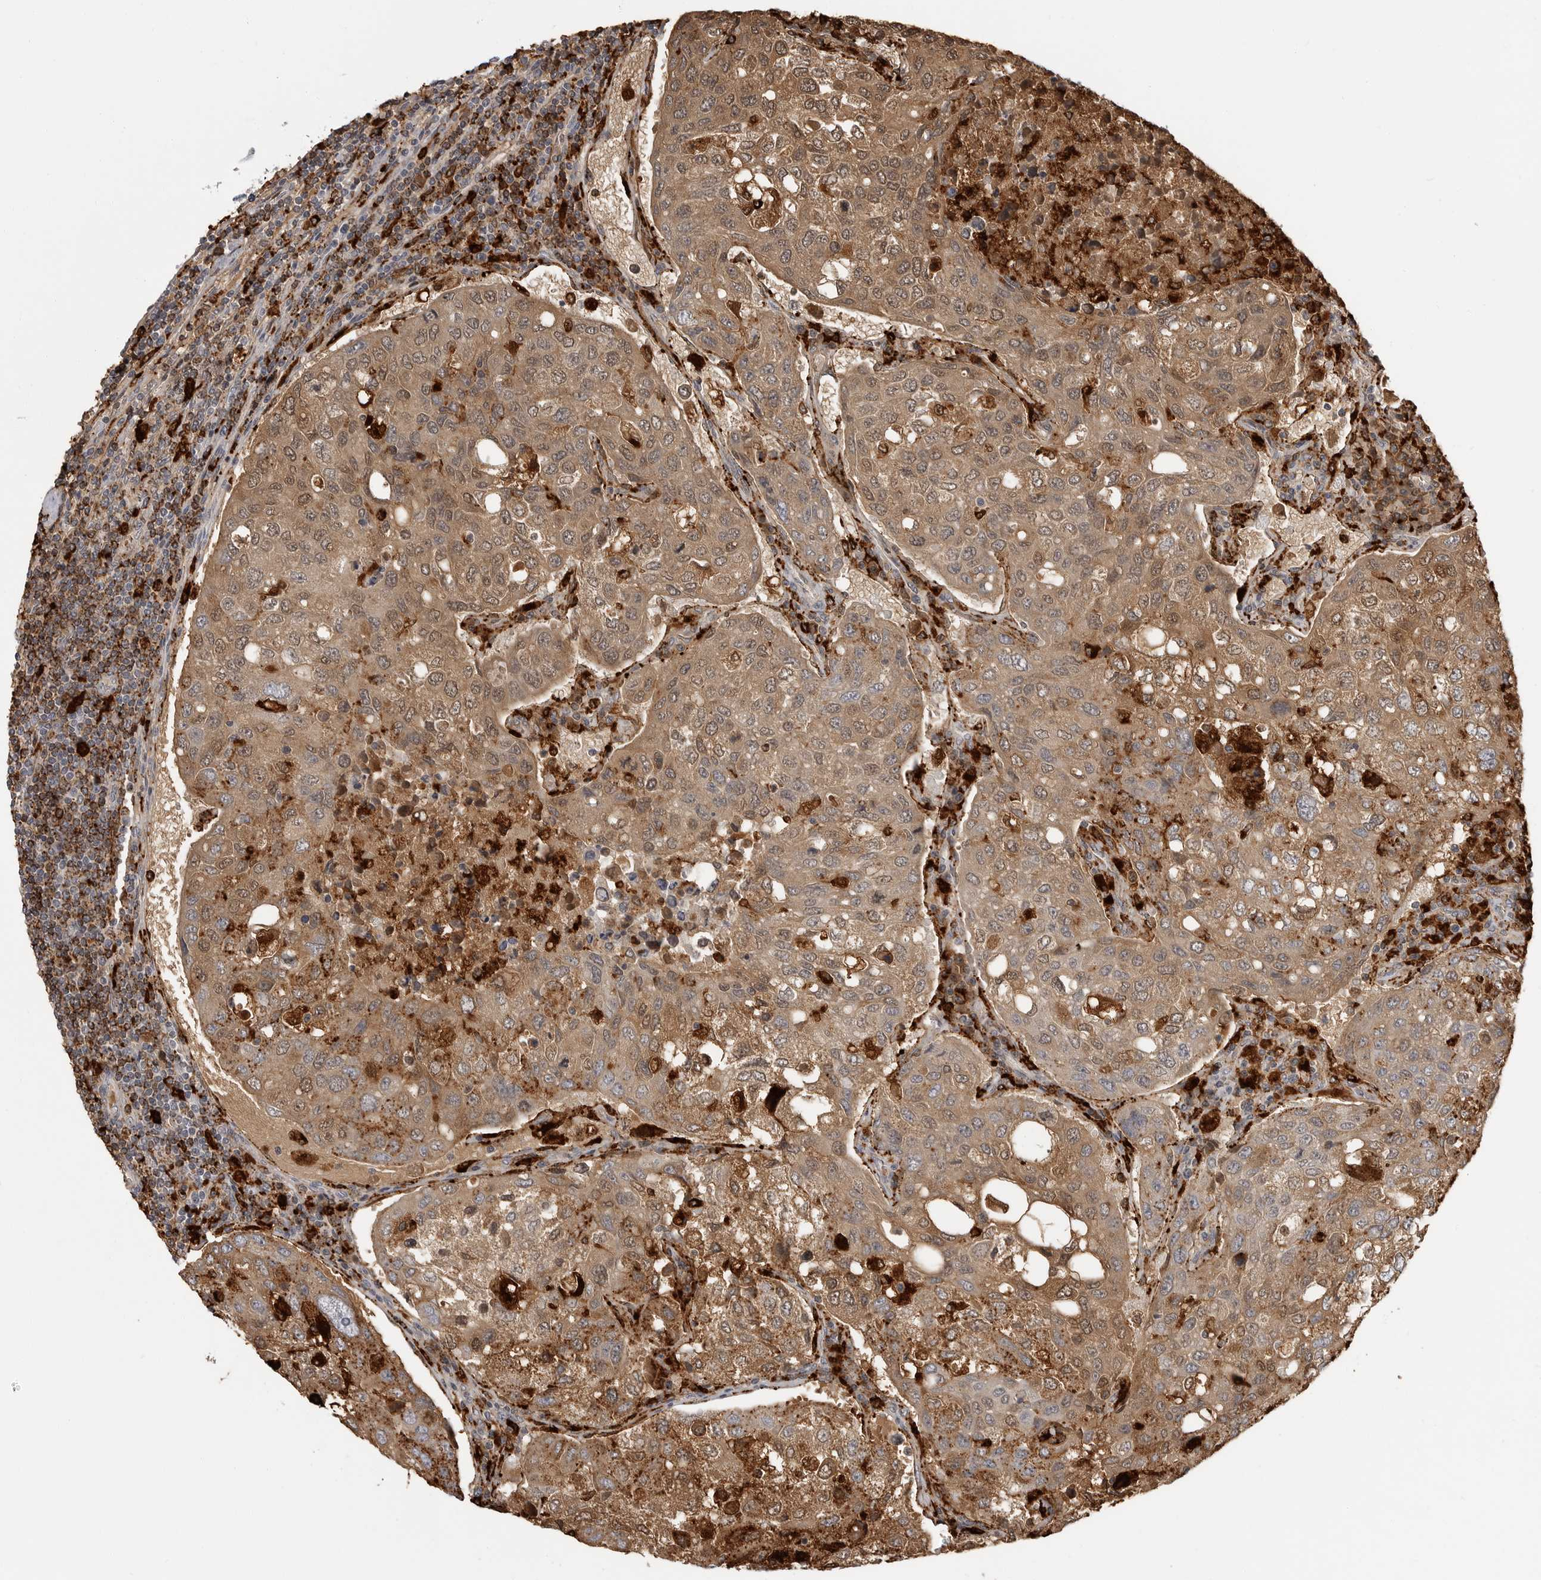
{"staining": {"intensity": "moderate", "quantity": ">75%", "location": "cytoplasmic/membranous"}, "tissue": "urothelial cancer", "cell_type": "Tumor cells", "image_type": "cancer", "snomed": [{"axis": "morphology", "description": "Urothelial carcinoma, High grade"}, {"axis": "topography", "description": "Lymph node"}, {"axis": "topography", "description": "Urinary bladder"}], "caption": "Urothelial cancer was stained to show a protein in brown. There is medium levels of moderate cytoplasmic/membranous staining in approximately >75% of tumor cells.", "gene": "IFI30", "patient": {"sex": "male", "age": 51}}